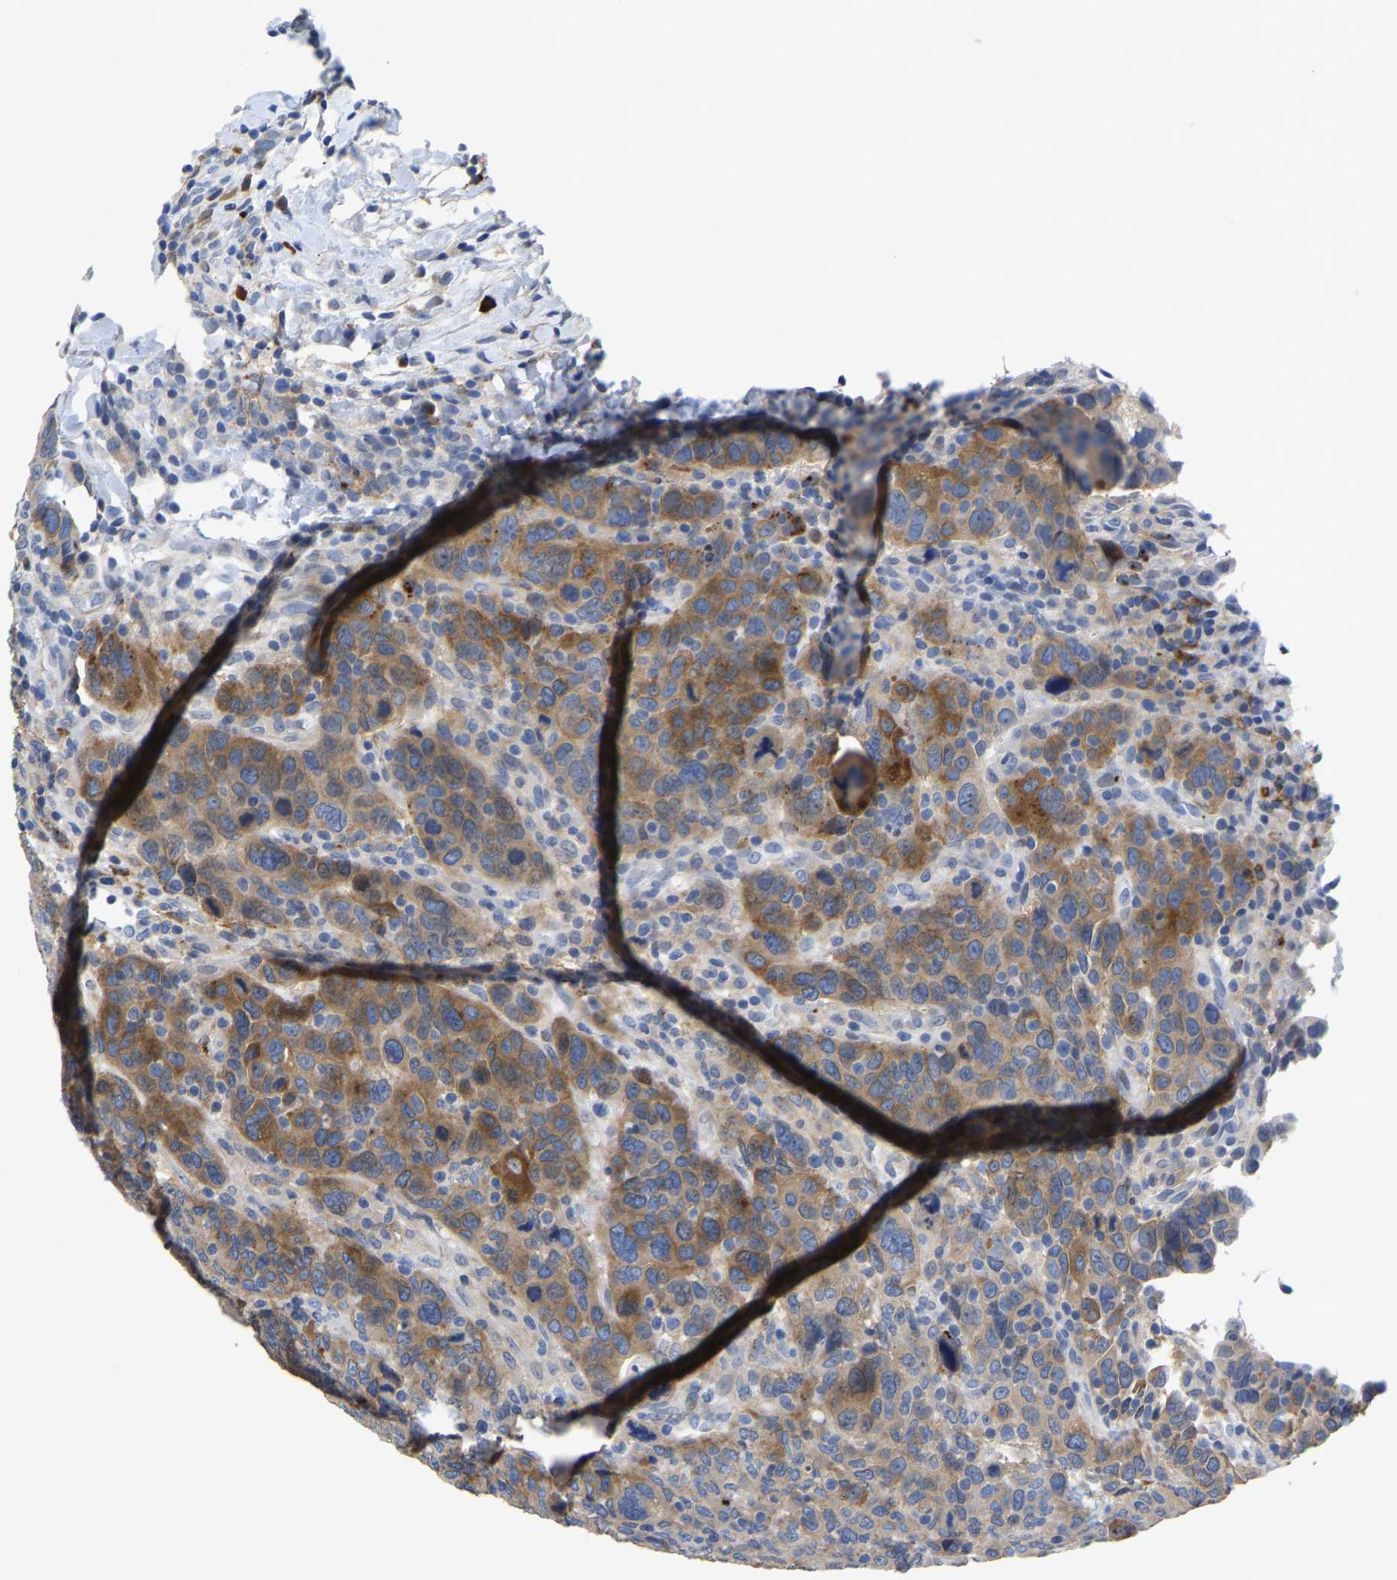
{"staining": {"intensity": "moderate", "quantity": ">75%", "location": "cytoplasmic/membranous"}, "tissue": "breast cancer", "cell_type": "Tumor cells", "image_type": "cancer", "snomed": [{"axis": "morphology", "description": "Duct carcinoma"}, {"axis": "topography", "description": "Breast"}], "caption": "Brown immunohistochemical staining in breast cancer (infiltrating ductal carcinoma) exhibits moderate cytoplasmic/membranous expression in about >75% of tumor cells. (DAB (3,3'-diaminobenzidine) IHC, brown staining for protein, blue staining for nuclei).", "gene": "FGF18", "patient": {"sex": "female", "age": 37}}